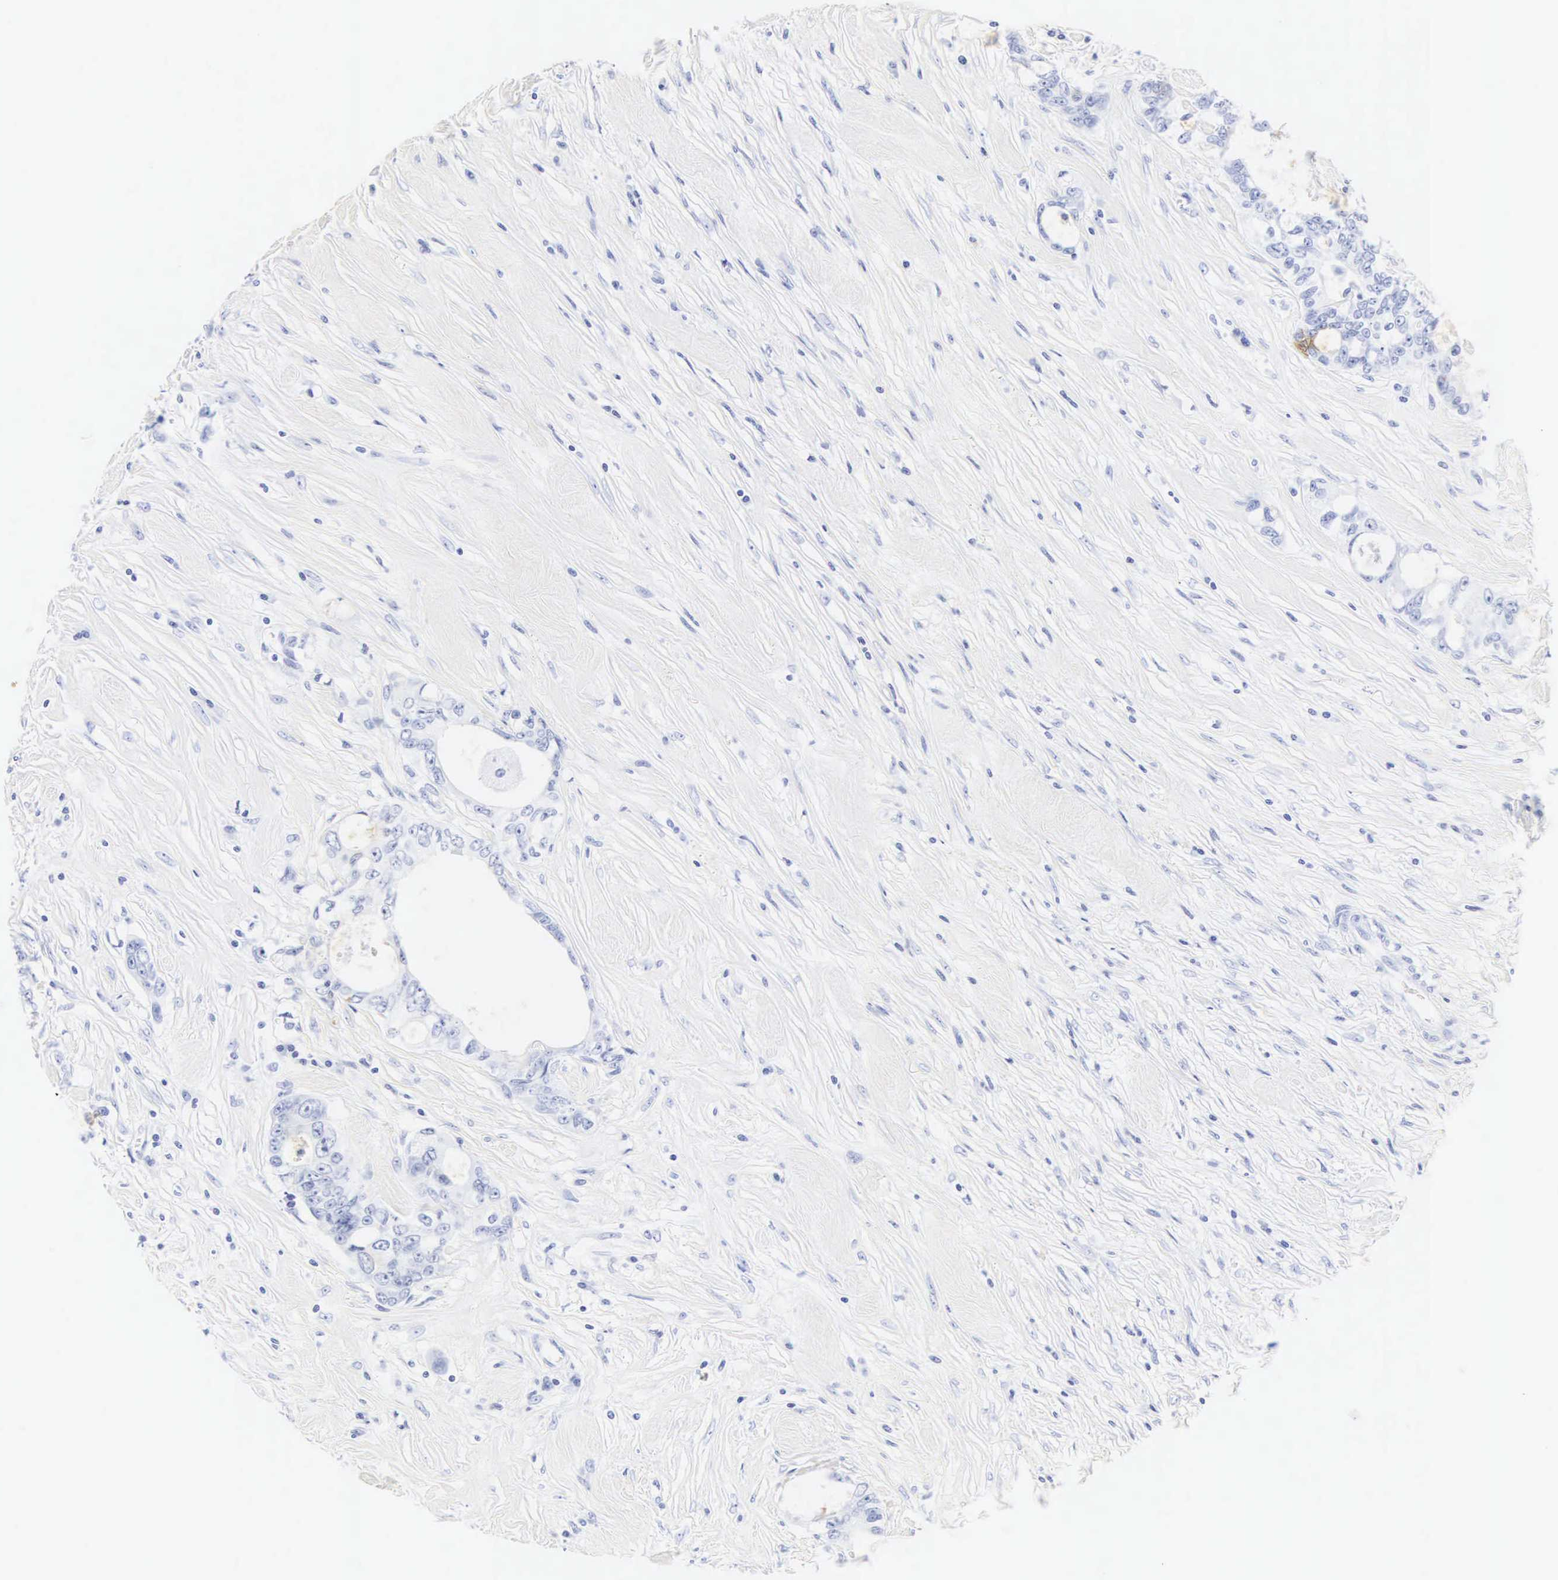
{"staining": {"intensity": "negative", "quantity": "none", "location": "none"}, "tissue": "colorectal cancer", "cell_type": "Tumor cells", "image_type": "cancer", "snomed": [{"axis": "morphology", "description": "Adenocarcinoma, NOS"}, {"axis": "topography", "description": "Rectum"}], "caption": "IHC image of human colorectal cancer stained for a protein (brown), which exhibits no staining in tumor cells. (Immunohistochemistry, brightfield microscopy, high magnification).", "gene": "CGB3", "patient": {"sex": "female", "age": 57}}